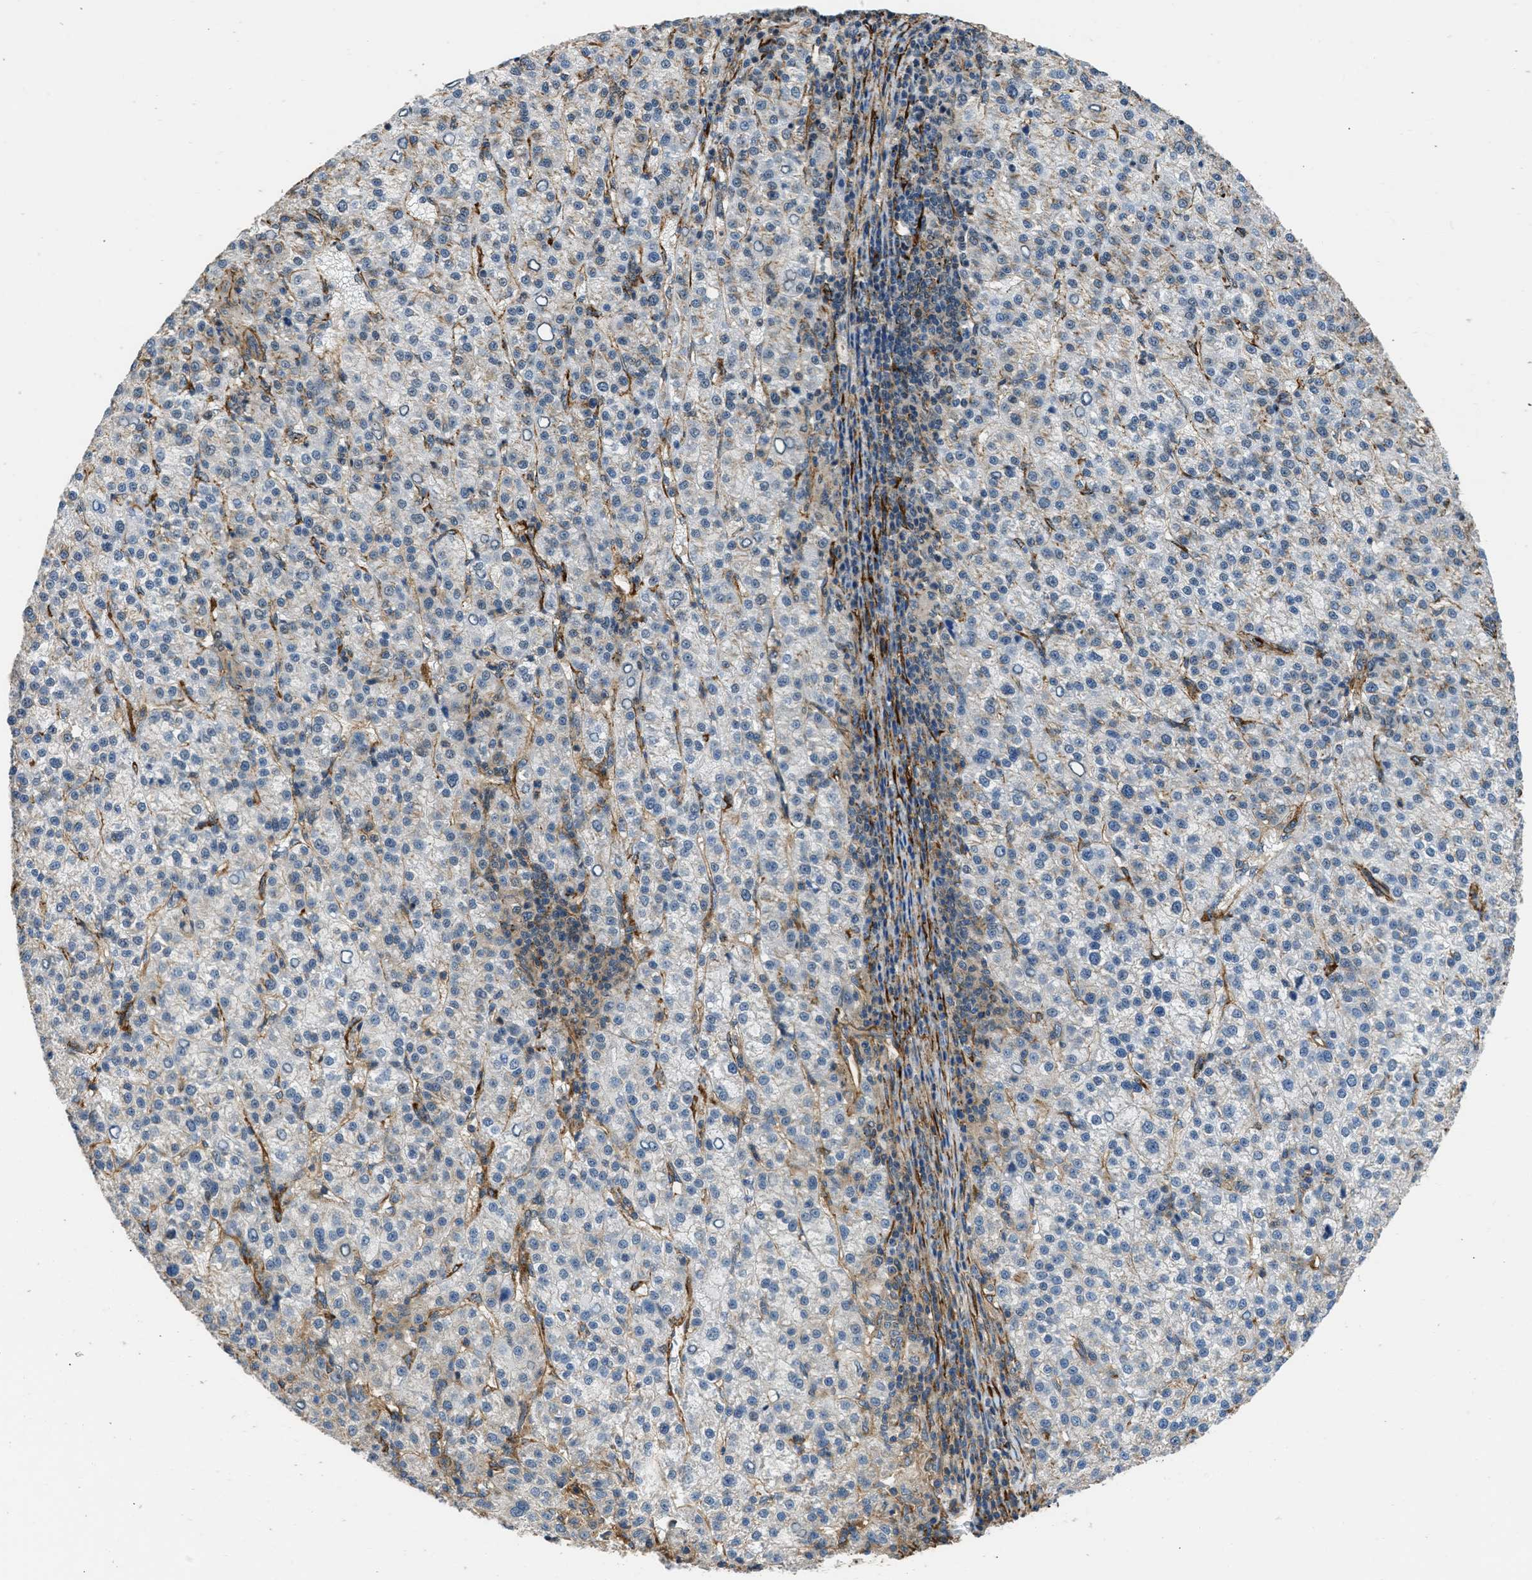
{"staining": {"intensity": "weak", "quantity": "<25%", "location": "cytoplasmic/membranous"}, "tissue": "liver cancer", "cell_type": "Tumor cells", "image_type": "cancer", "snomed": [{"axis": "morphology", "description": "Carcinoma, Hepatocellular, NOS"}, {"axis": "topography", "description": "Liver"}], "caption": "Immunohistochemical staining of human liver cancer (hepatocellular carcinoma) shows no significant expression in tumor cells.", "gene": "SEPTIN2", "patient": {"sex": "female", "age": 58}}